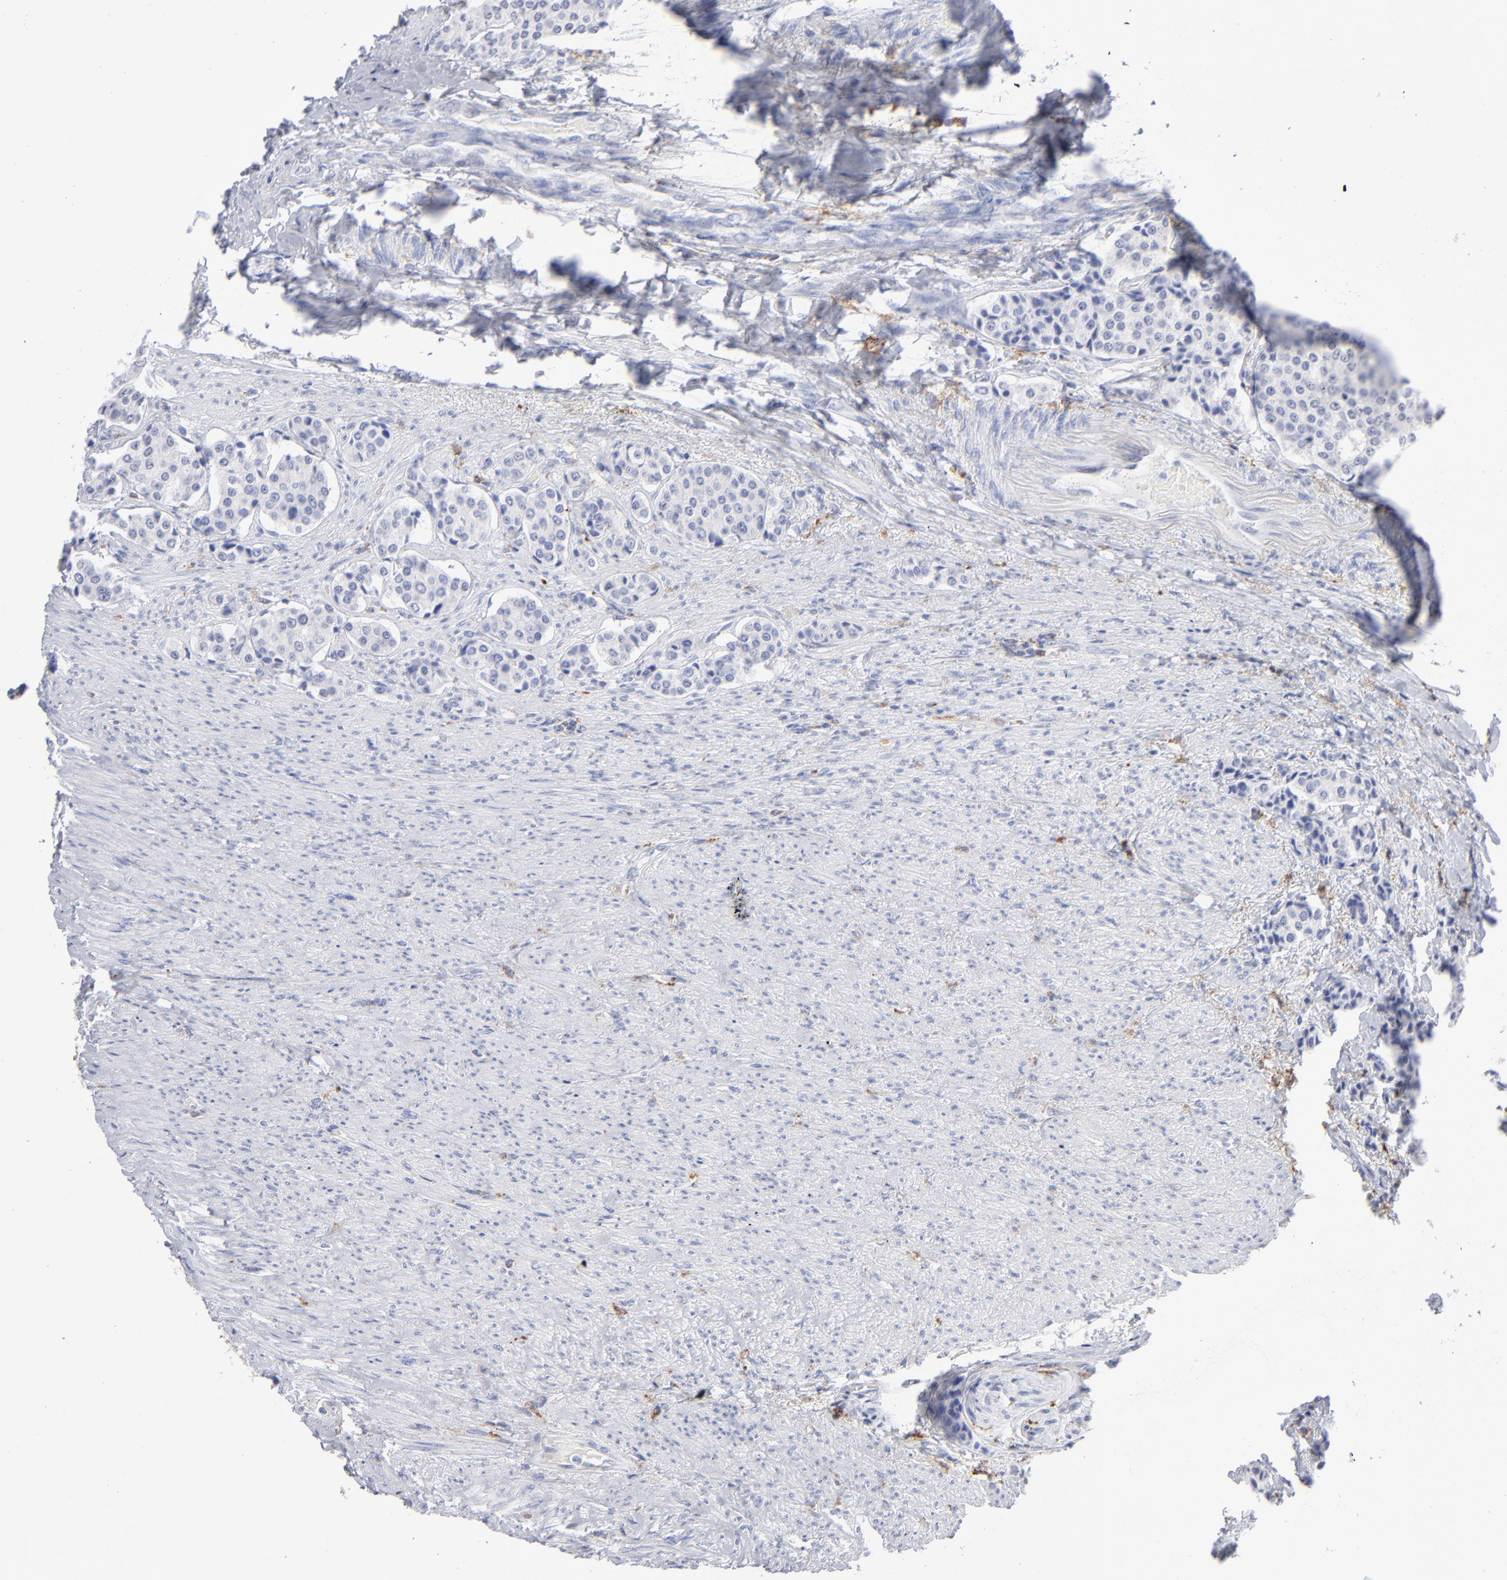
{"staining": {"intensity": "negative", "quantity": "none", "location": "none"}, "tissue": "carcinoid", "cell_type": "Tumor cells", "image_type": "cancer", "snomed": [{"axis": "morphology", "description": "Carcinoid, malignant, NOS"}, {"axis": "topography", "description": "Colon"}], "caption": "Immunohistochemistry photomicrograph of carcinoid stained for a protein (brown), which shows no expression in tumor cells.", "gene": "CD180", "patient": {"sex": "female", "age": 61}}